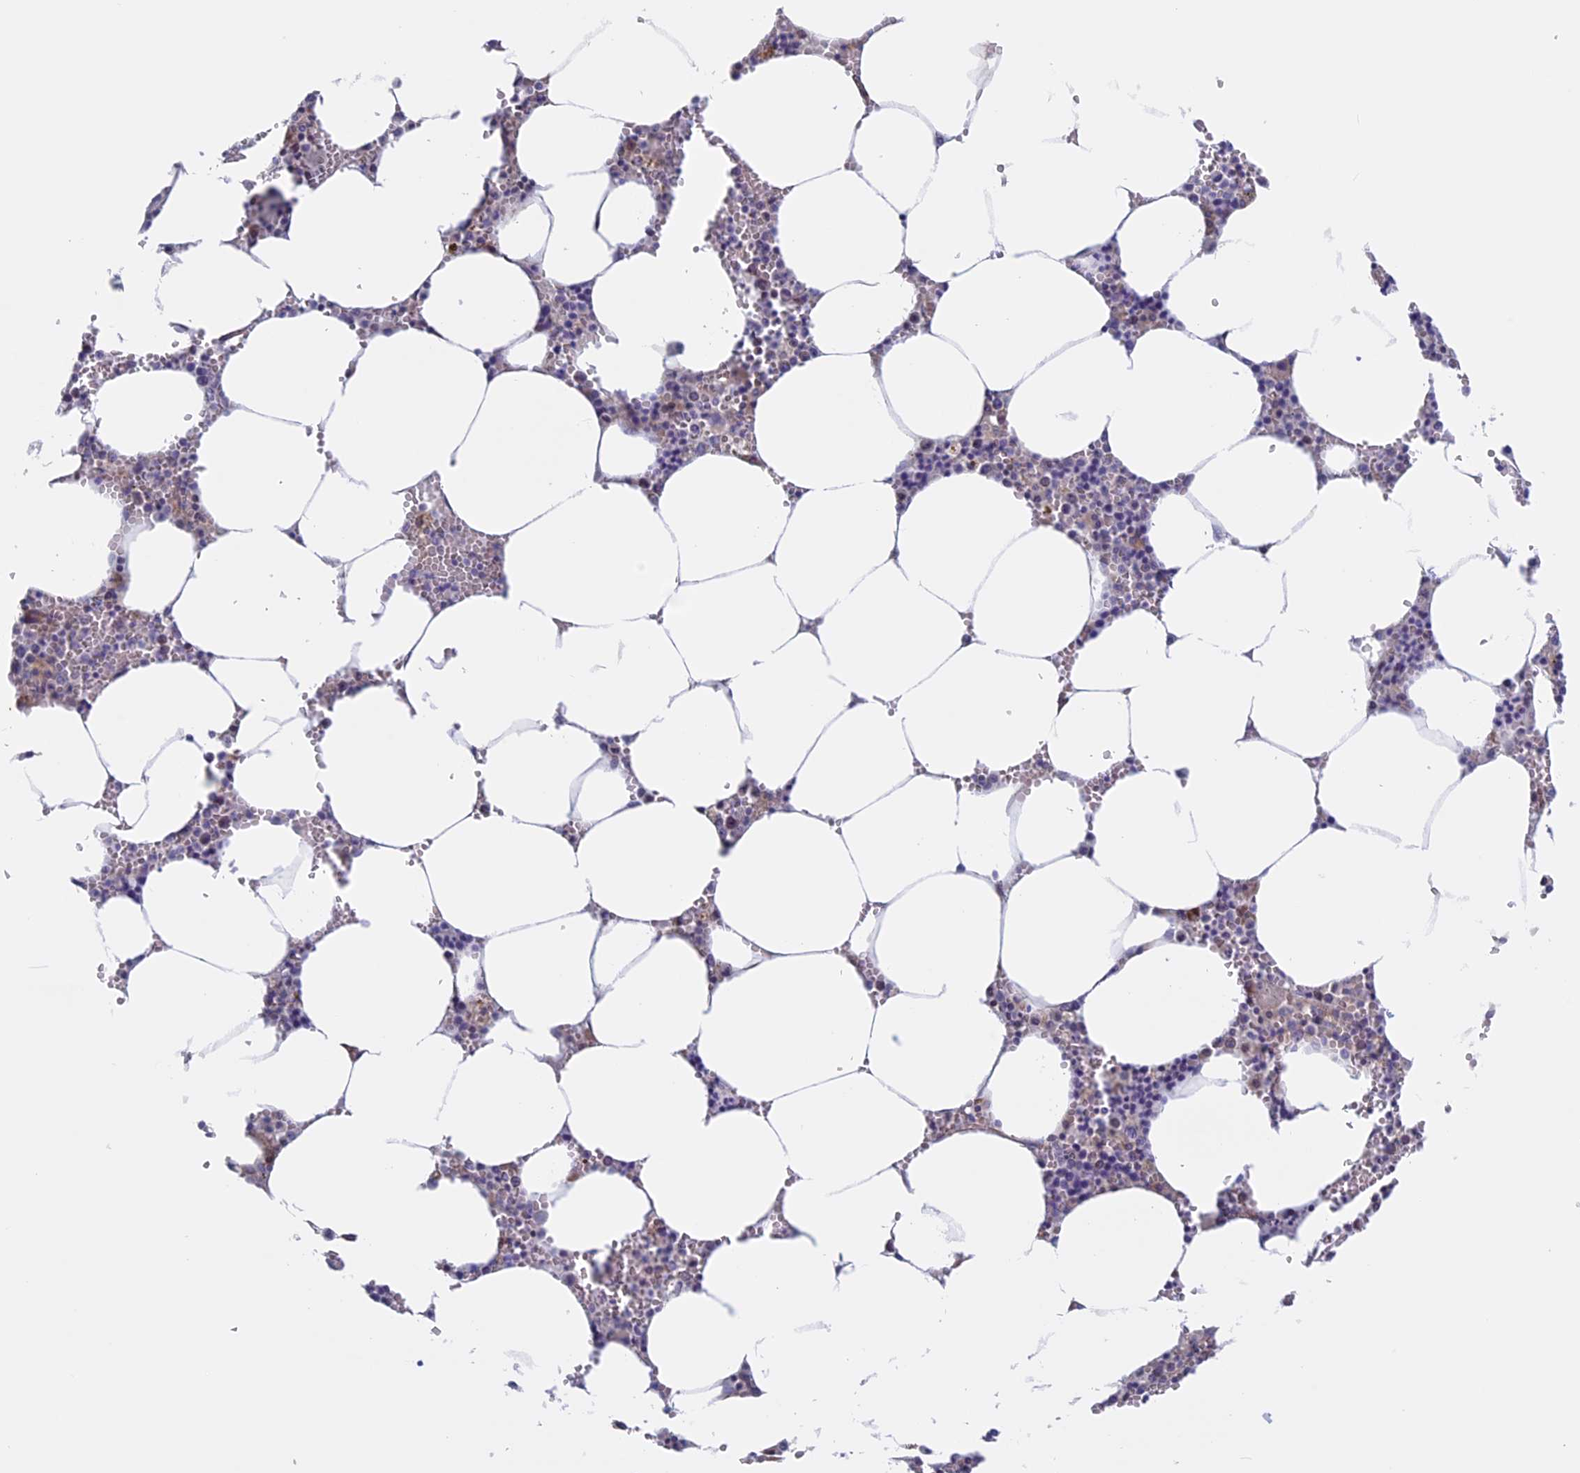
{"staining": {"intensity": "negative", "quantity": "none", "location": "none"}, "tissue": "bone marrow", "cell_type": "Hematopoietic cells", "image_type": "normal", "snomed": [{"axis": "morphology", "description": "Normal tissue, NOS"}, {"axis": "topography", "description": "Bone marrow"}], "caption": "The immunohistochemistry (IHC) image has no significant positivity in hematopoietic cells of bone marrow.", "gene": "BCL2L10", "patient": {"sex": "male", "age": 70}}